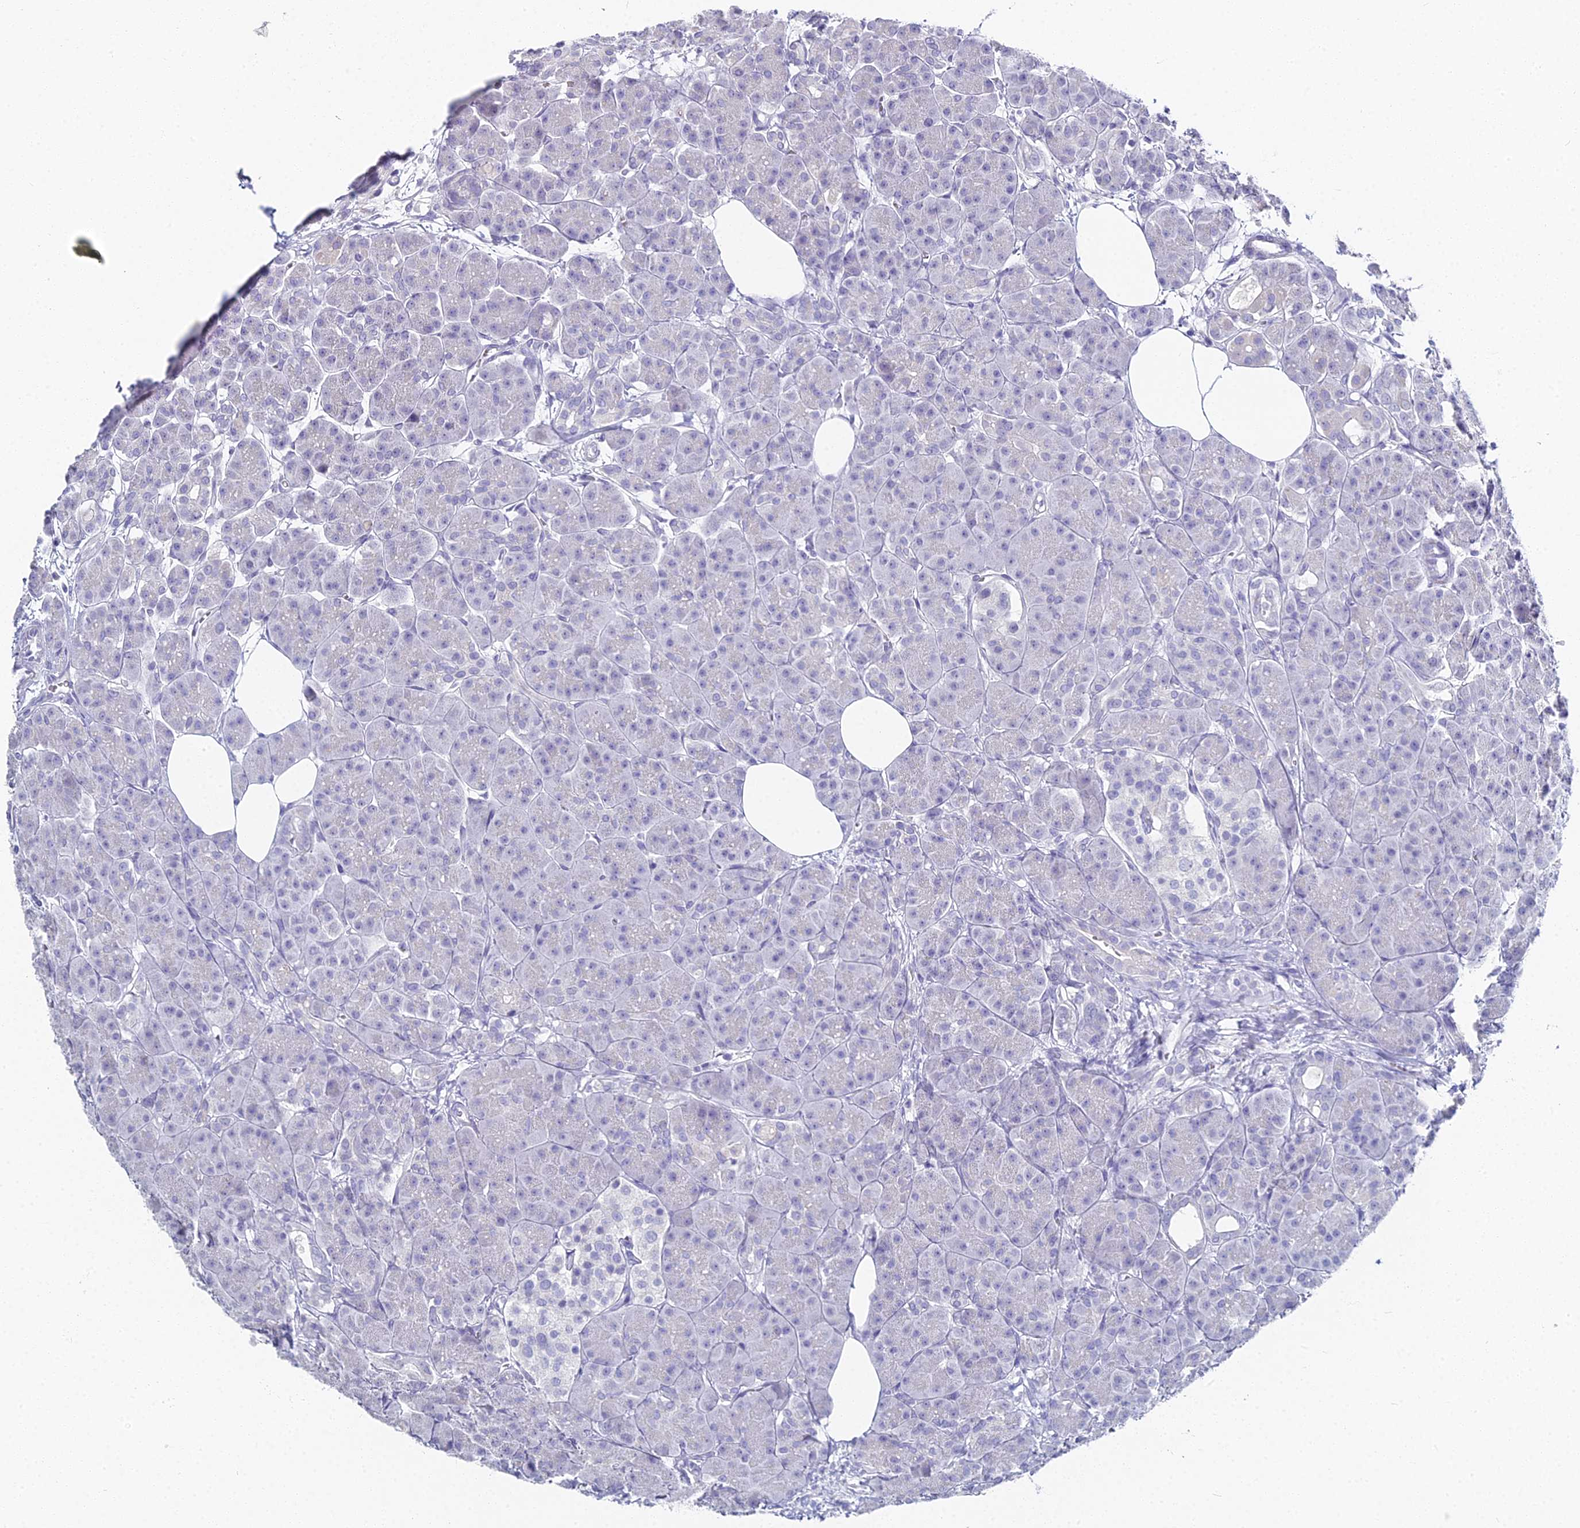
{"staining": {"intensity": "negative", "quantity": "none", "location": "none"}, "tissue": "pancreas", "cell_type": "Exocrine glandular cells", "image_type": "normal", "snomed": [{"axis": "morphology", "description": "Normal tissue, NOS"}, {"axis": "topography", "description": "Pancreas"}], "caption": "Immunohistochemistry (IHC) of benign human pancreas demonstrates no staining in exocrine glandular cells.", "gene": "ALPP", "patient": {"sex": "male", "age": 63}}